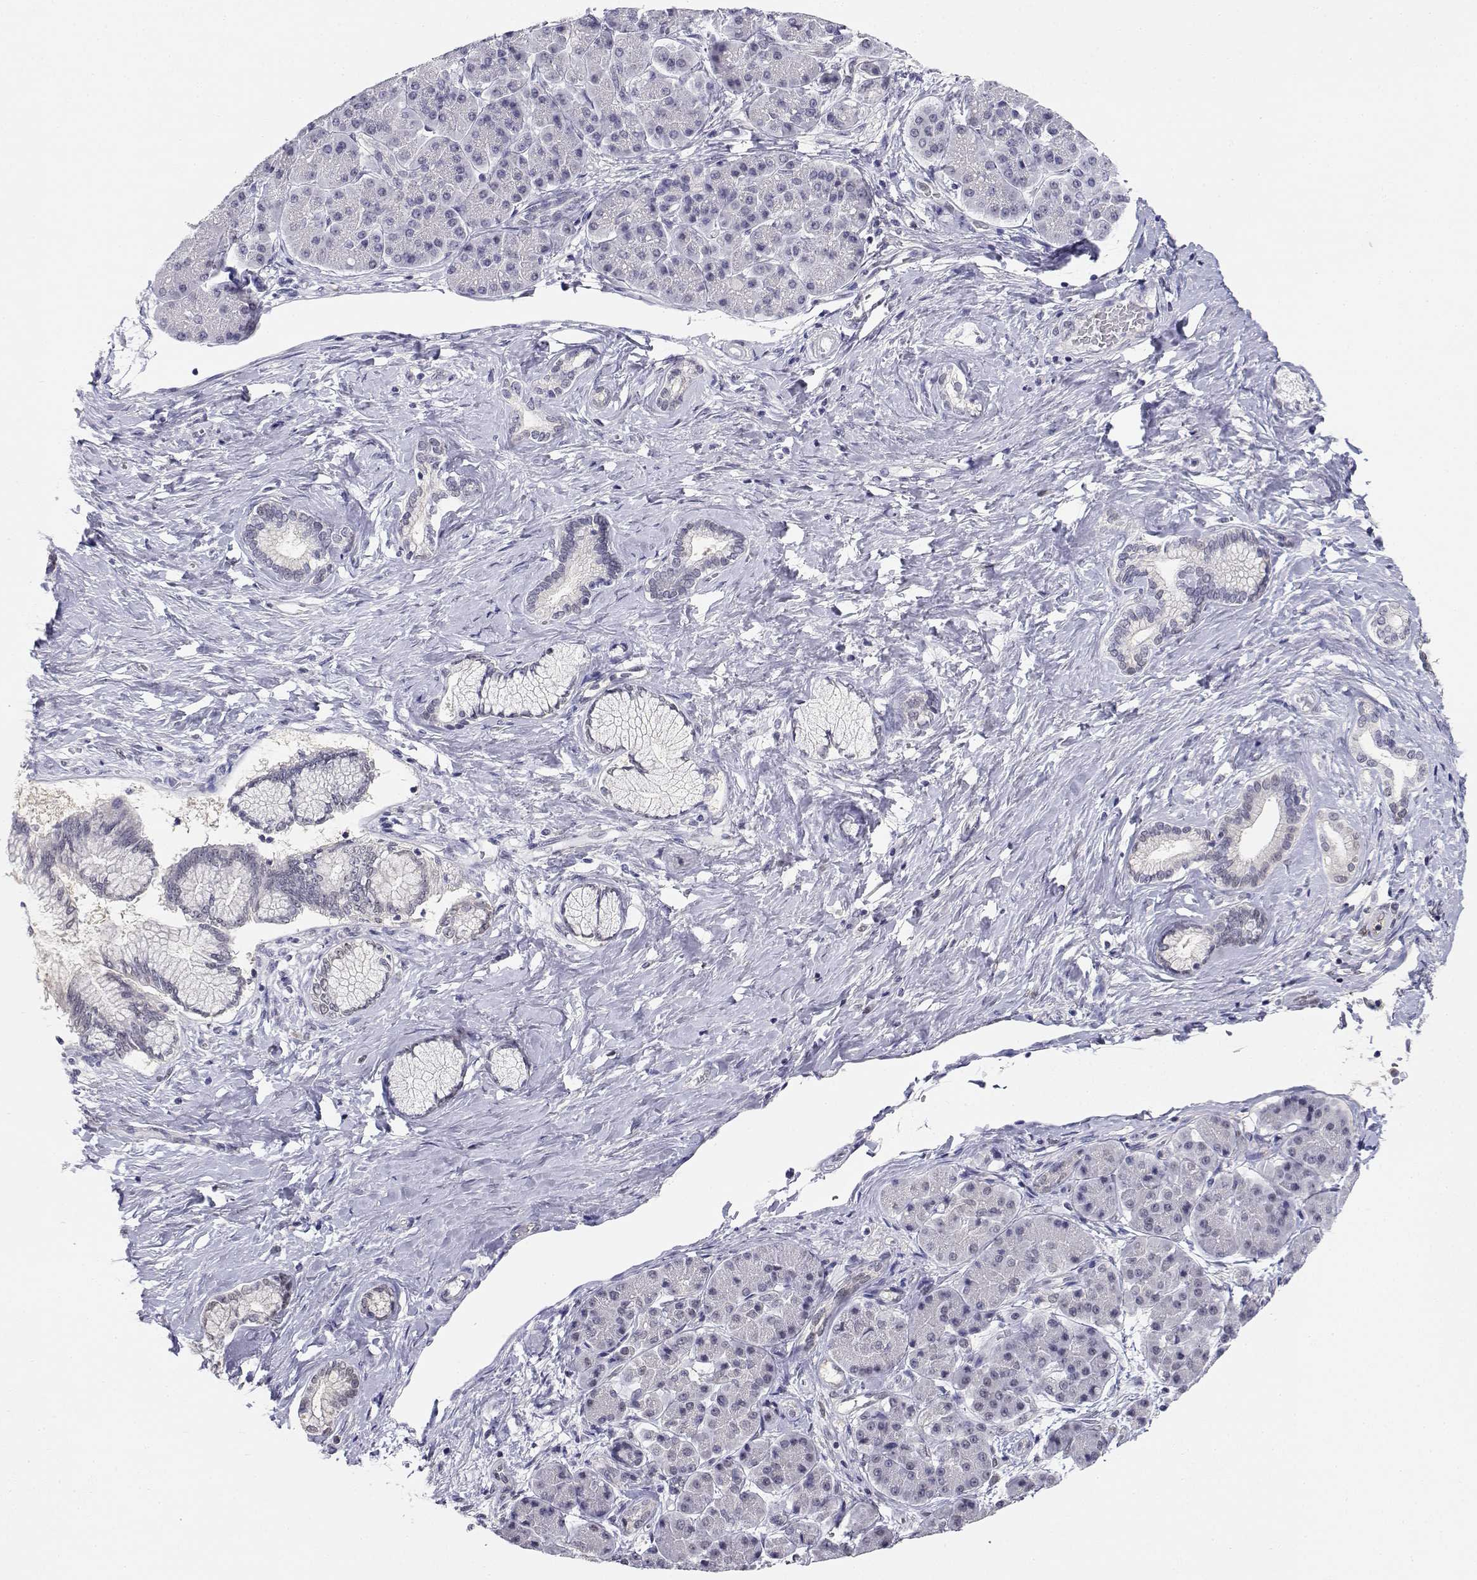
{"staining": {"intensity": "negative", "quantity": "none", "location": "none"}, "tissue": "pancreatic cancer", "cell_type": "Tumor cells", "image_type": "cancer", "snomed": [{"axis": "morphology", "description": "Adenocarcinoma, NOS"}, {"axis": "topography", "description": "Pancreas"}], "caption": "Tumor cells are negative for protein expression in human pancreatic cancer.", "gene": "ADA", "patient": {"sex": "female", "age": 73}}